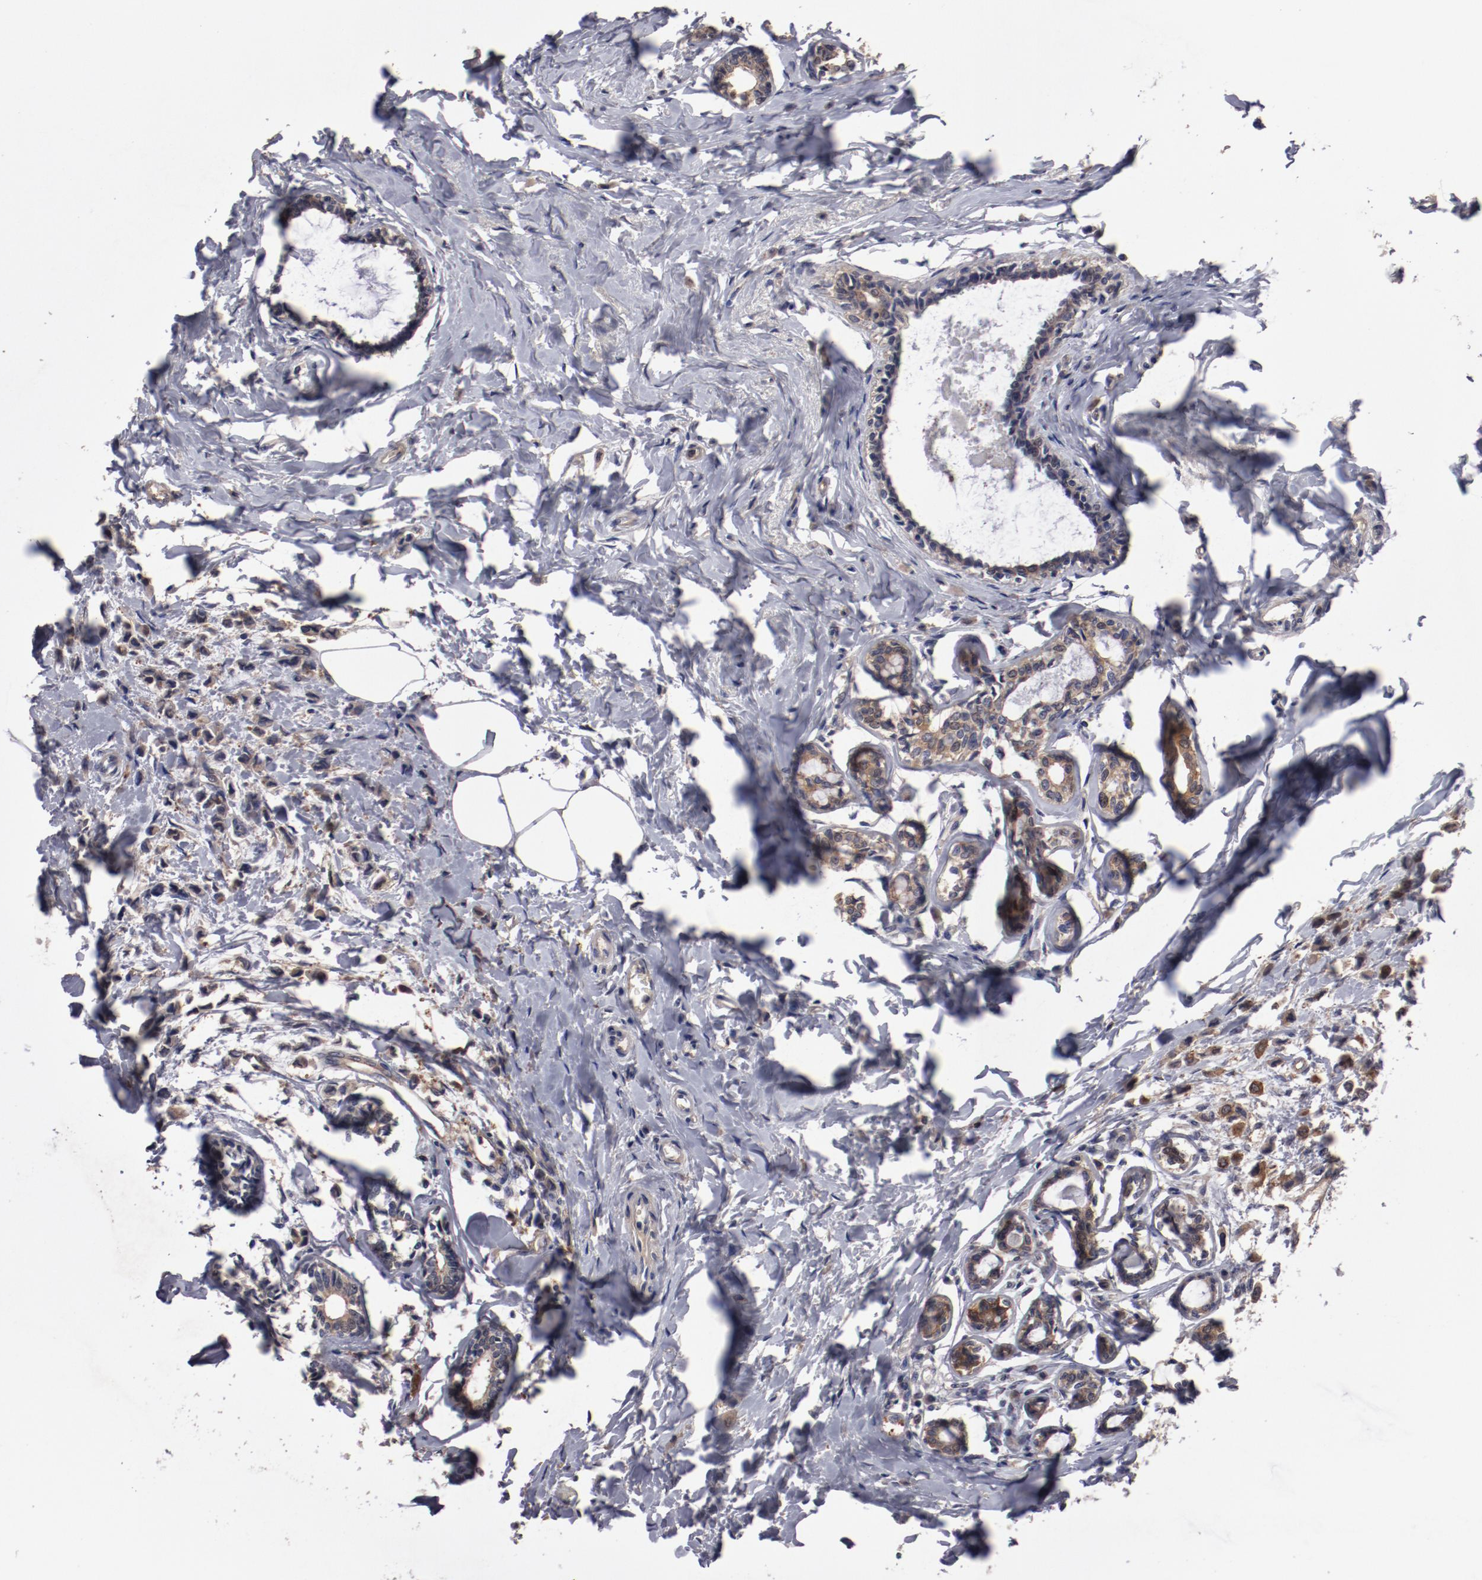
{"staining": {"intensity": "moderate", "quantity": ">75%", "location": "cytoplasmic/membranous"}, "tissue": "breast cancer", "cell_type": "Tumor cells", "image_type": "cancer", "snomed": [{"axis": "morphology", "description": "Lobular carcinoma"}, {"axis": "topography", "description": "Breast"}], "caption": "Breast lobular carcinoma was stained to show a protein in brown. There is medium levels of moderate cytoplasmic/membranous positivity in approximately >75% of tumor cells.", "gene": "LRRC75B", "patient": {"sex": "female", "age": 51}}